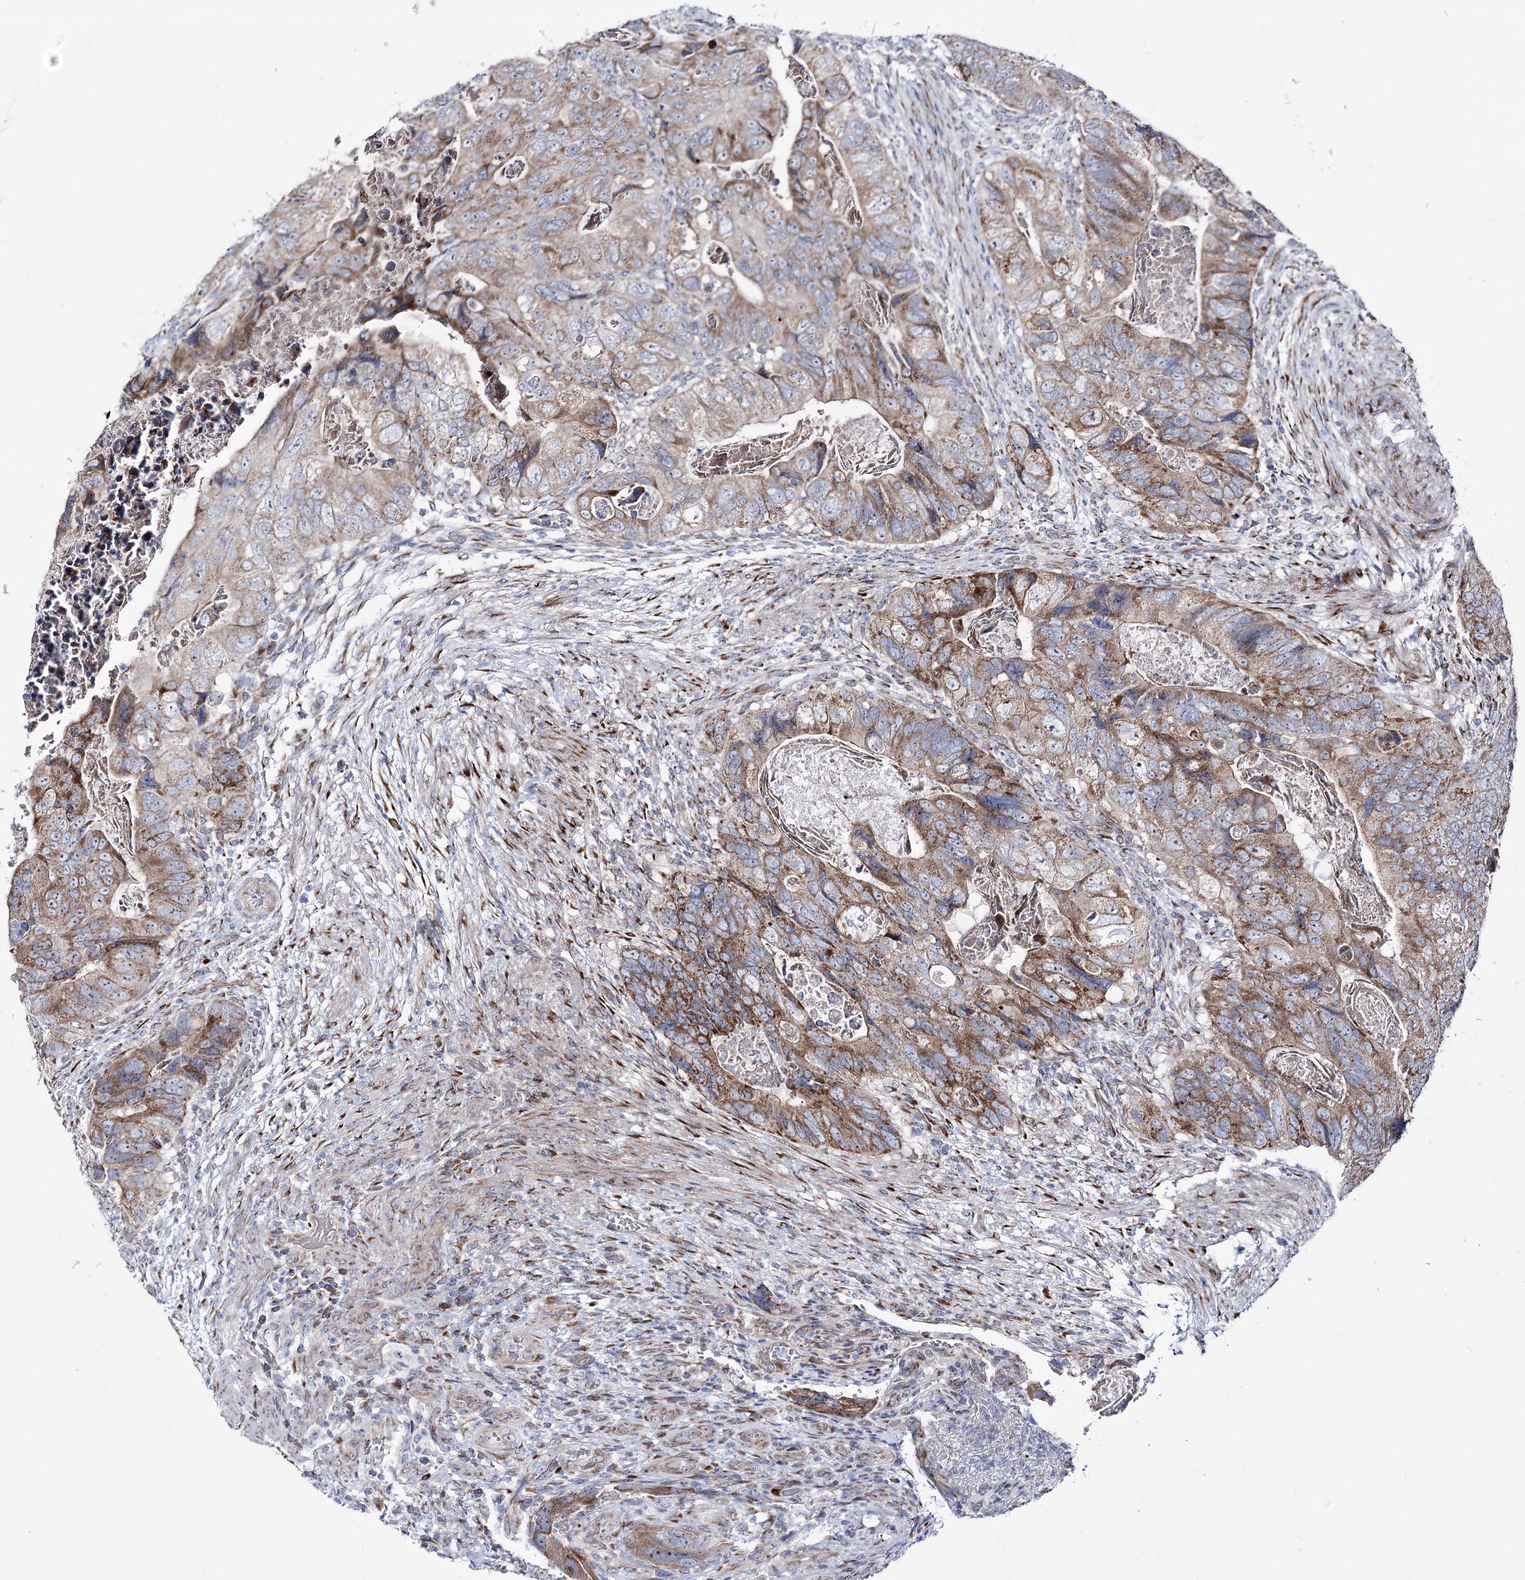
{"staining": {"intensity": "moderate", "quantity": "25%-75%", "location": "cytoplasmic/membranous"}, "tissue": "colorectal cancer", "cell_type": "Tumor cells", "image_type": "cancer", "snomed": [{"axis": "morphology", "description": "Adenocarcinoma, NOS"}, {"axis": "topography", "description": "Rectum"}], "caption": "Colorectal cancer stained with a brown dye demonstrates moderate cytoplasmic/membranous positive staining in about 25%-75% of tumor cells.", "gene": "METTL5", "patient": {"sex": "male", "age": 63}}